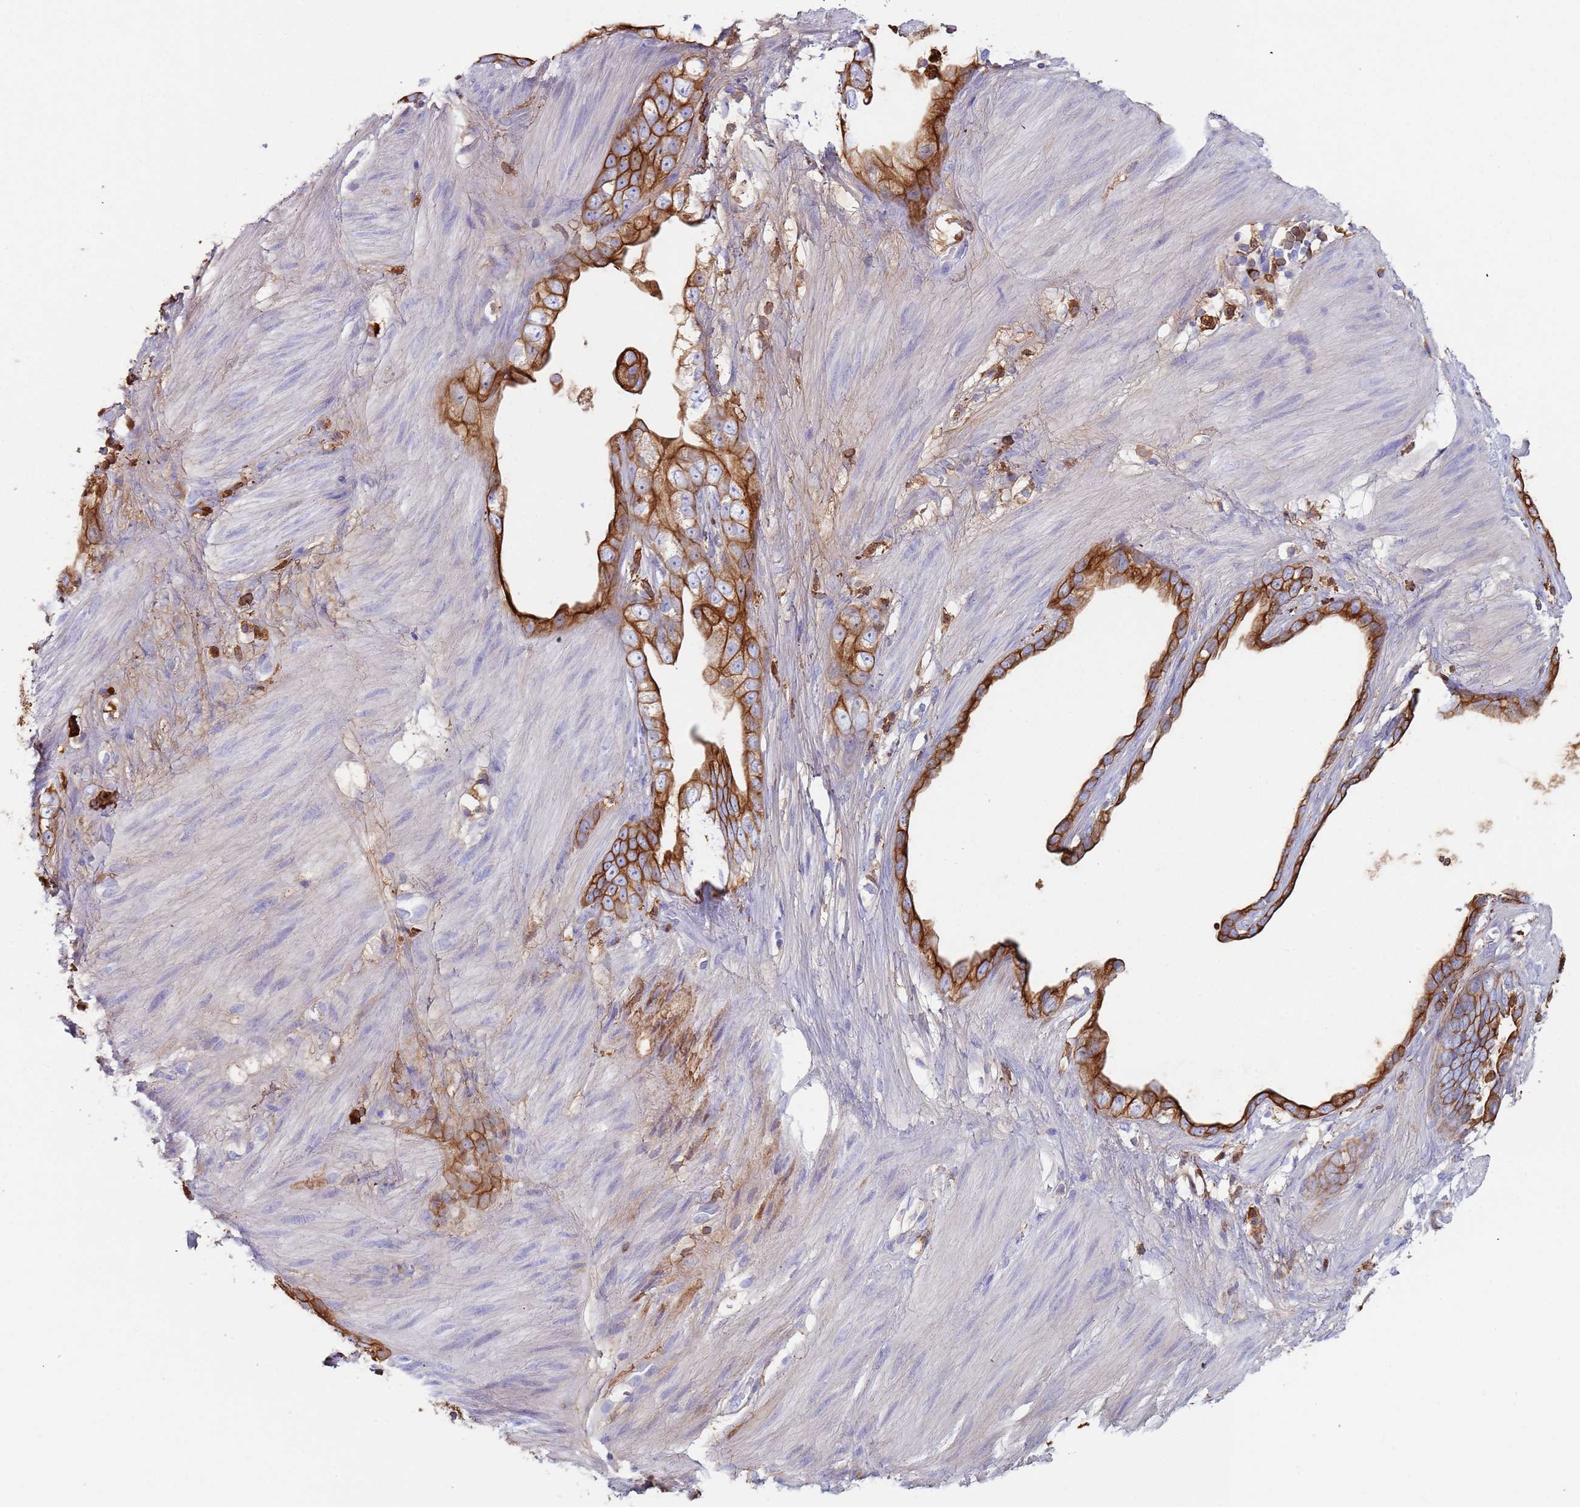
{"staining": {"intensity": "strong", "quantity": ">75%", "location": "cytoplasmic/membranous"}, "tissue": "stomach cancer", "cell_type": "Tumor cells", "image_type": "cancer", "snomed": [{"axis": "morphology", "description": "Adenocarcinoma, NOS"}, {"axis": "topography", "description": "Stomach"}], "caption": "A brown stain highlights strong cytoplasmic/membranous positivity of a protein in stomach adenocarcinoma tumor cells.", "gene": "CYSLTR2", "patient": {"sex": "male", "age": 55}}